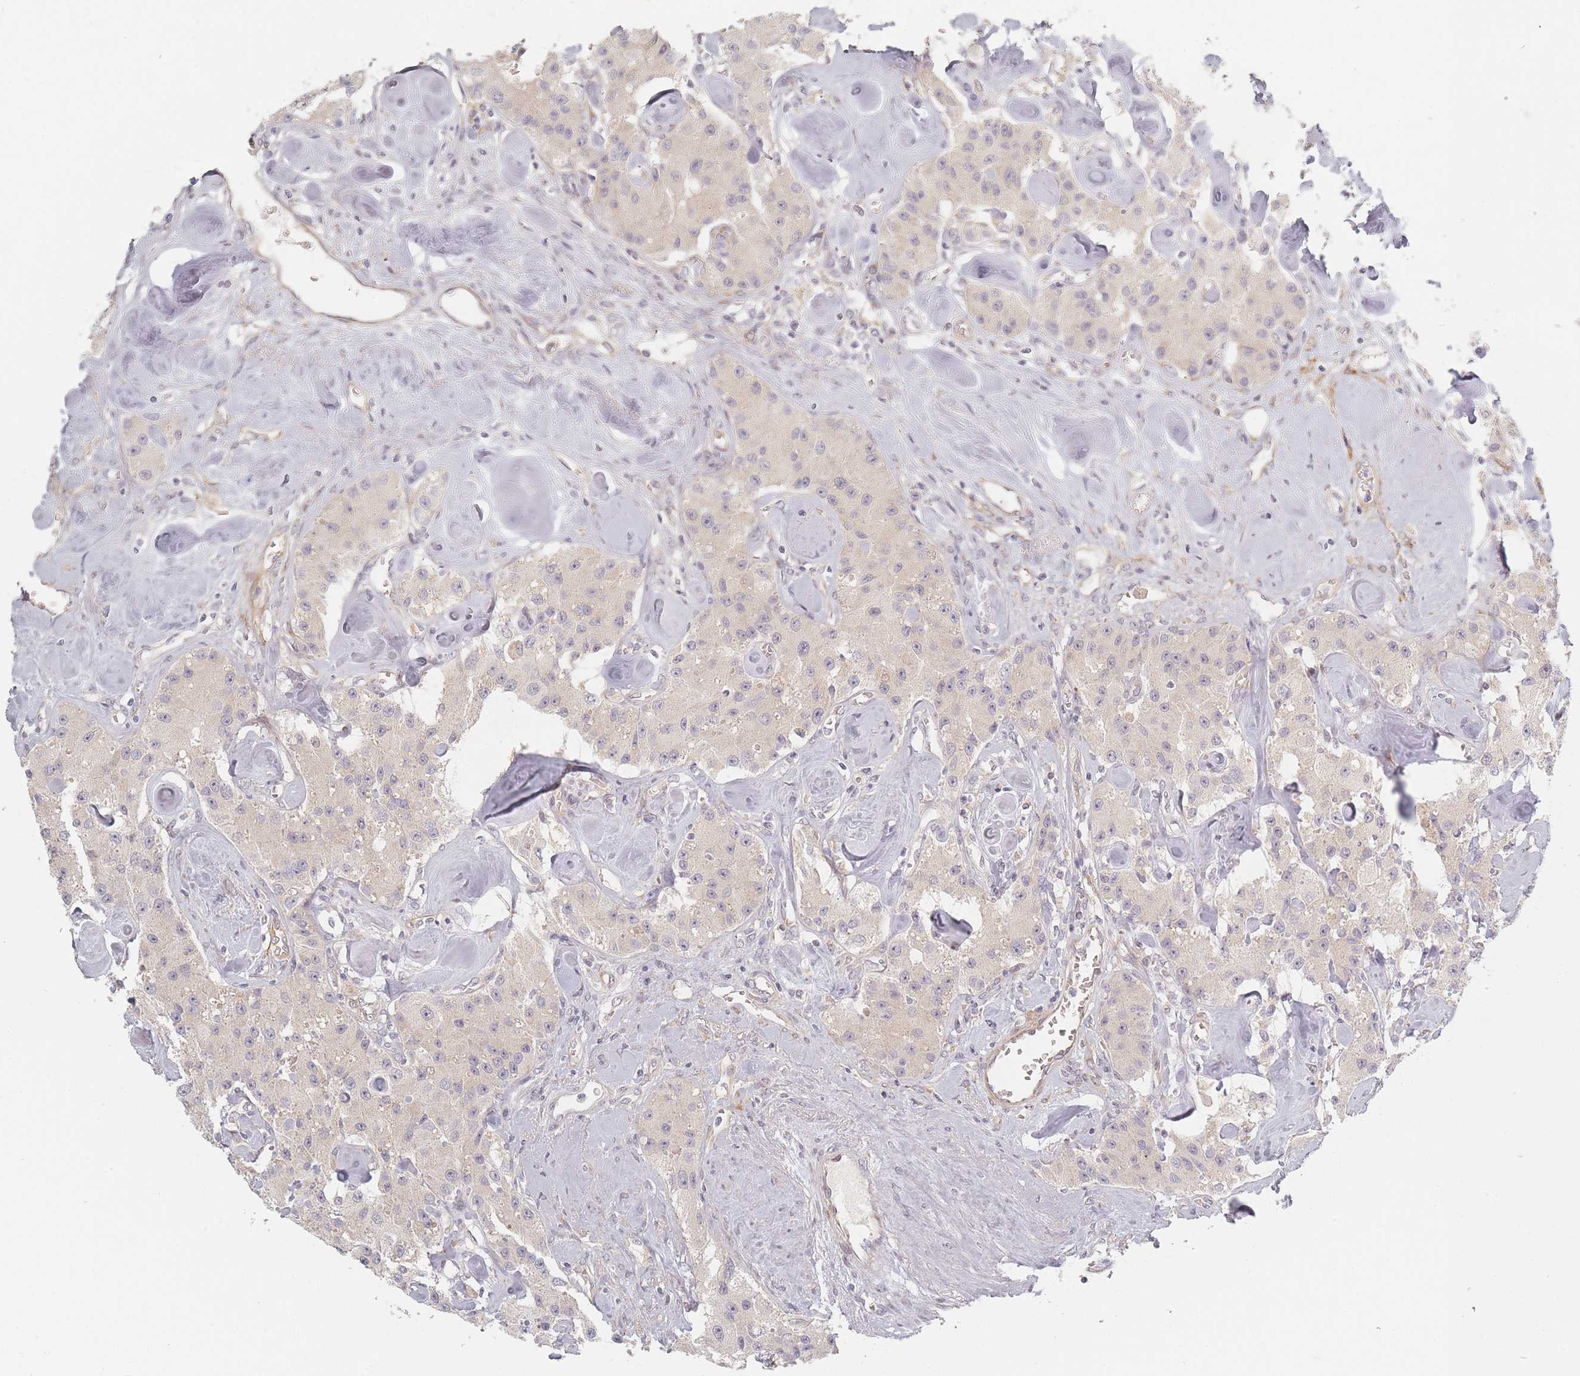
{"staining": {"intensity": "negative", "quantity": "none", "location": "none"}, "tissue": "carcinoid", "cell_type": "Tumor cells", "image_type": "cancer", "snomed": [{"axis": "morphology", "description": "Carcinoid, malignant, NOS"}, {"axis": "topography", "description": "Pancreas"}], "caption": "This is a image of immunohistochemistry staining of carcinoid (malignant), which shows no expression in tumor cells.", "gene": "ZKSCAN7", "patient": {"sex": "male", "age": 41}}